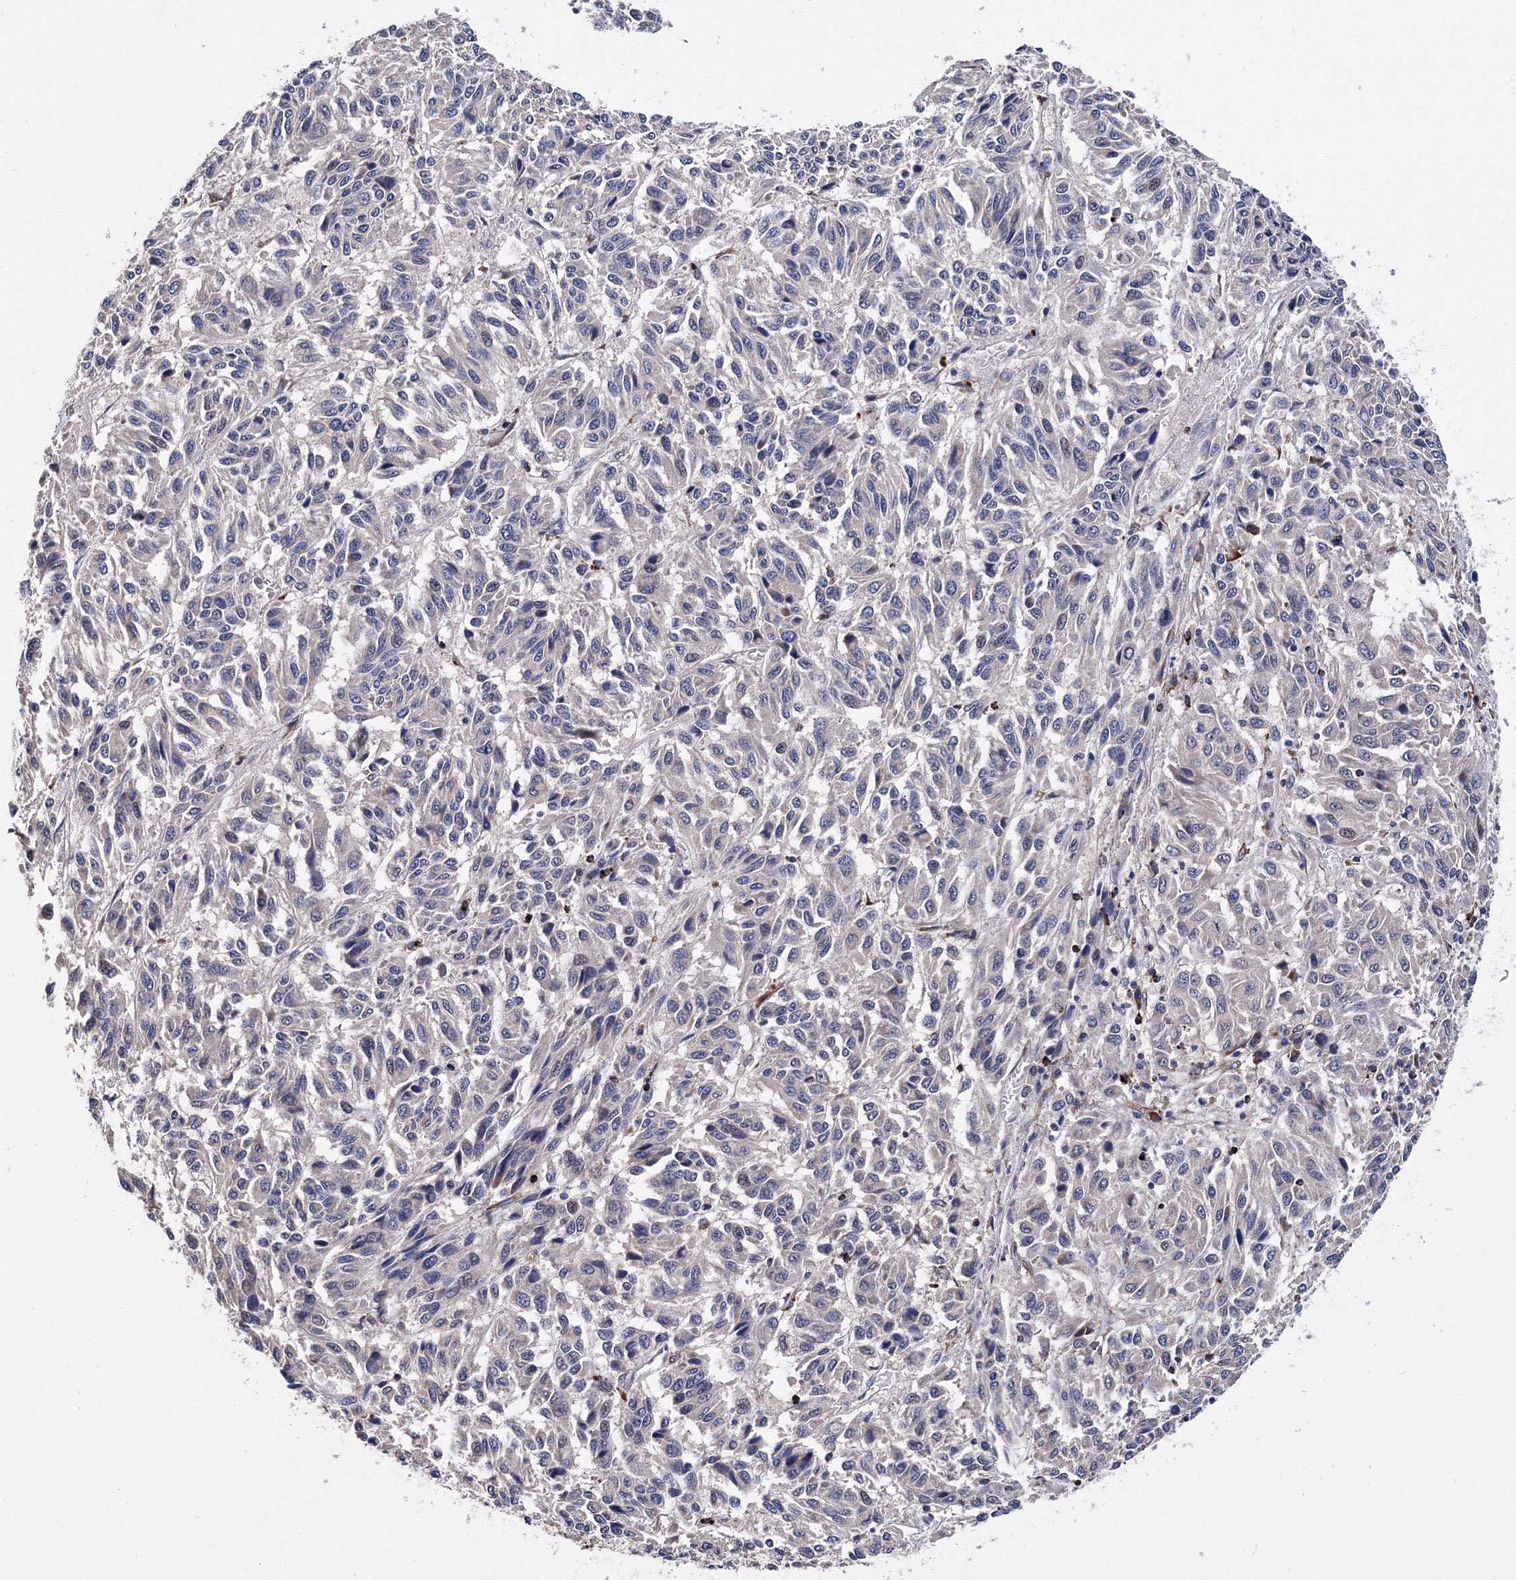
{"staining": {"intensity": "negative", "quantity": "none", "location": "none"}, "tissue": "melanoma", "cell_type": "Tumor cells", "image_type": "cancer", "snomed": [{"axis": "morphology", "description": "Malignant melanoma, Metastatic site"}, {"axis": "topography", "description": "Lung"}], "caption": "Tumor cells are negative for protein expression in human melanoma. The staining is performed using DAB brown chromogen with nuclei counter-stained in using hematoxylin.", "gene": "PHYKPL", "patient": {"sex": "male", "age": 64}}